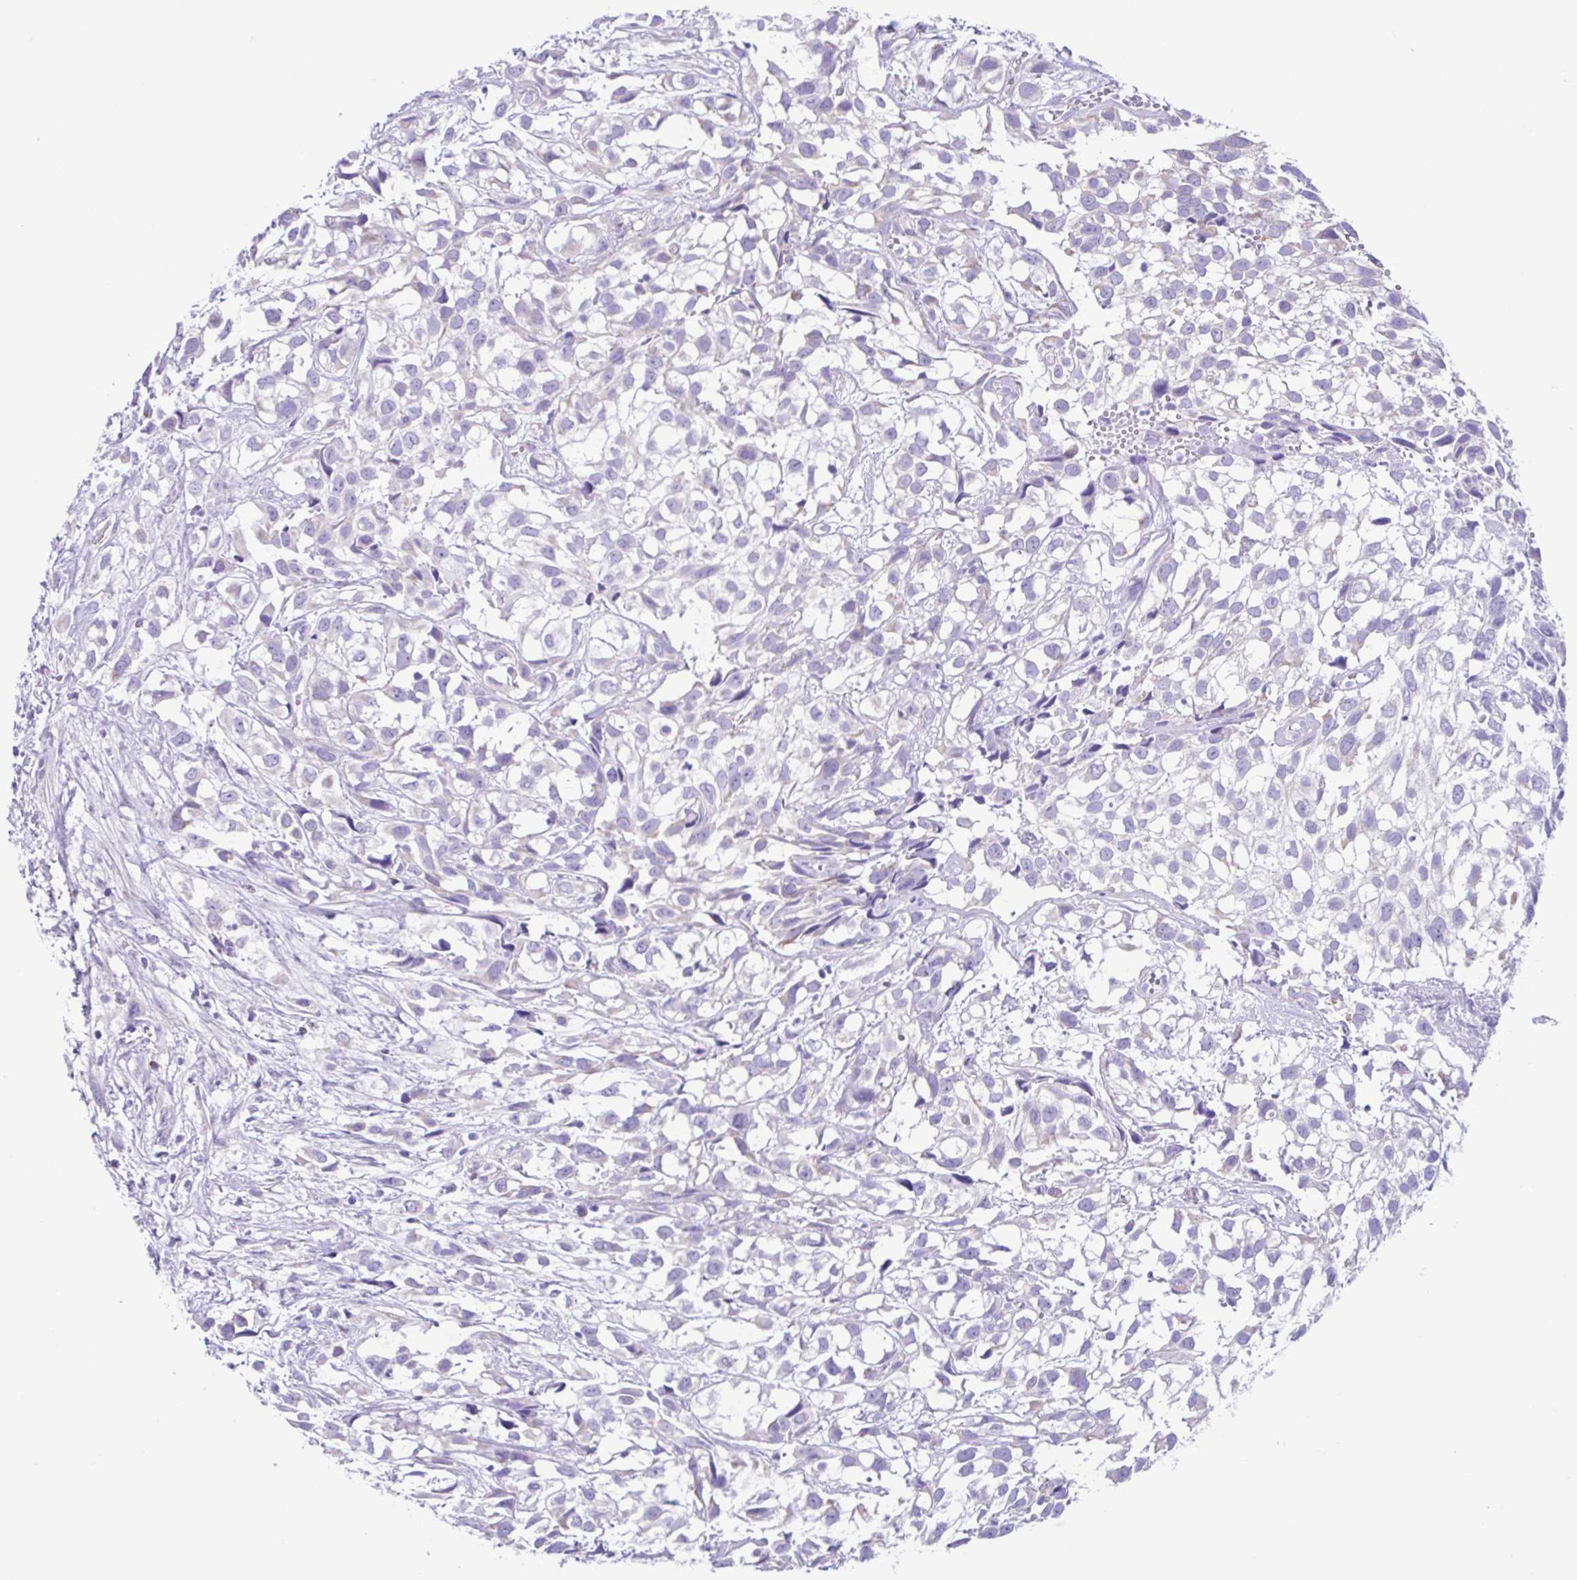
{"staining": {"intensity": "negative", "quantity": "none", "location": "none"}, "tissue": "urothelial cancer", "cell_type": "Tumor cells", "image_type": "cancer", "snomed": [{"axis": "morphology", "description": "Urothelial carcinoma, High grade"}, {"axis": "topography", "description": "Urinary bladder"}], "caption": "Urothelial cancer stained for a protein using IHC shows no expression tumor cells.", "gene": "ACTRT3", "patient": {"sex": "male", "age": 56}}